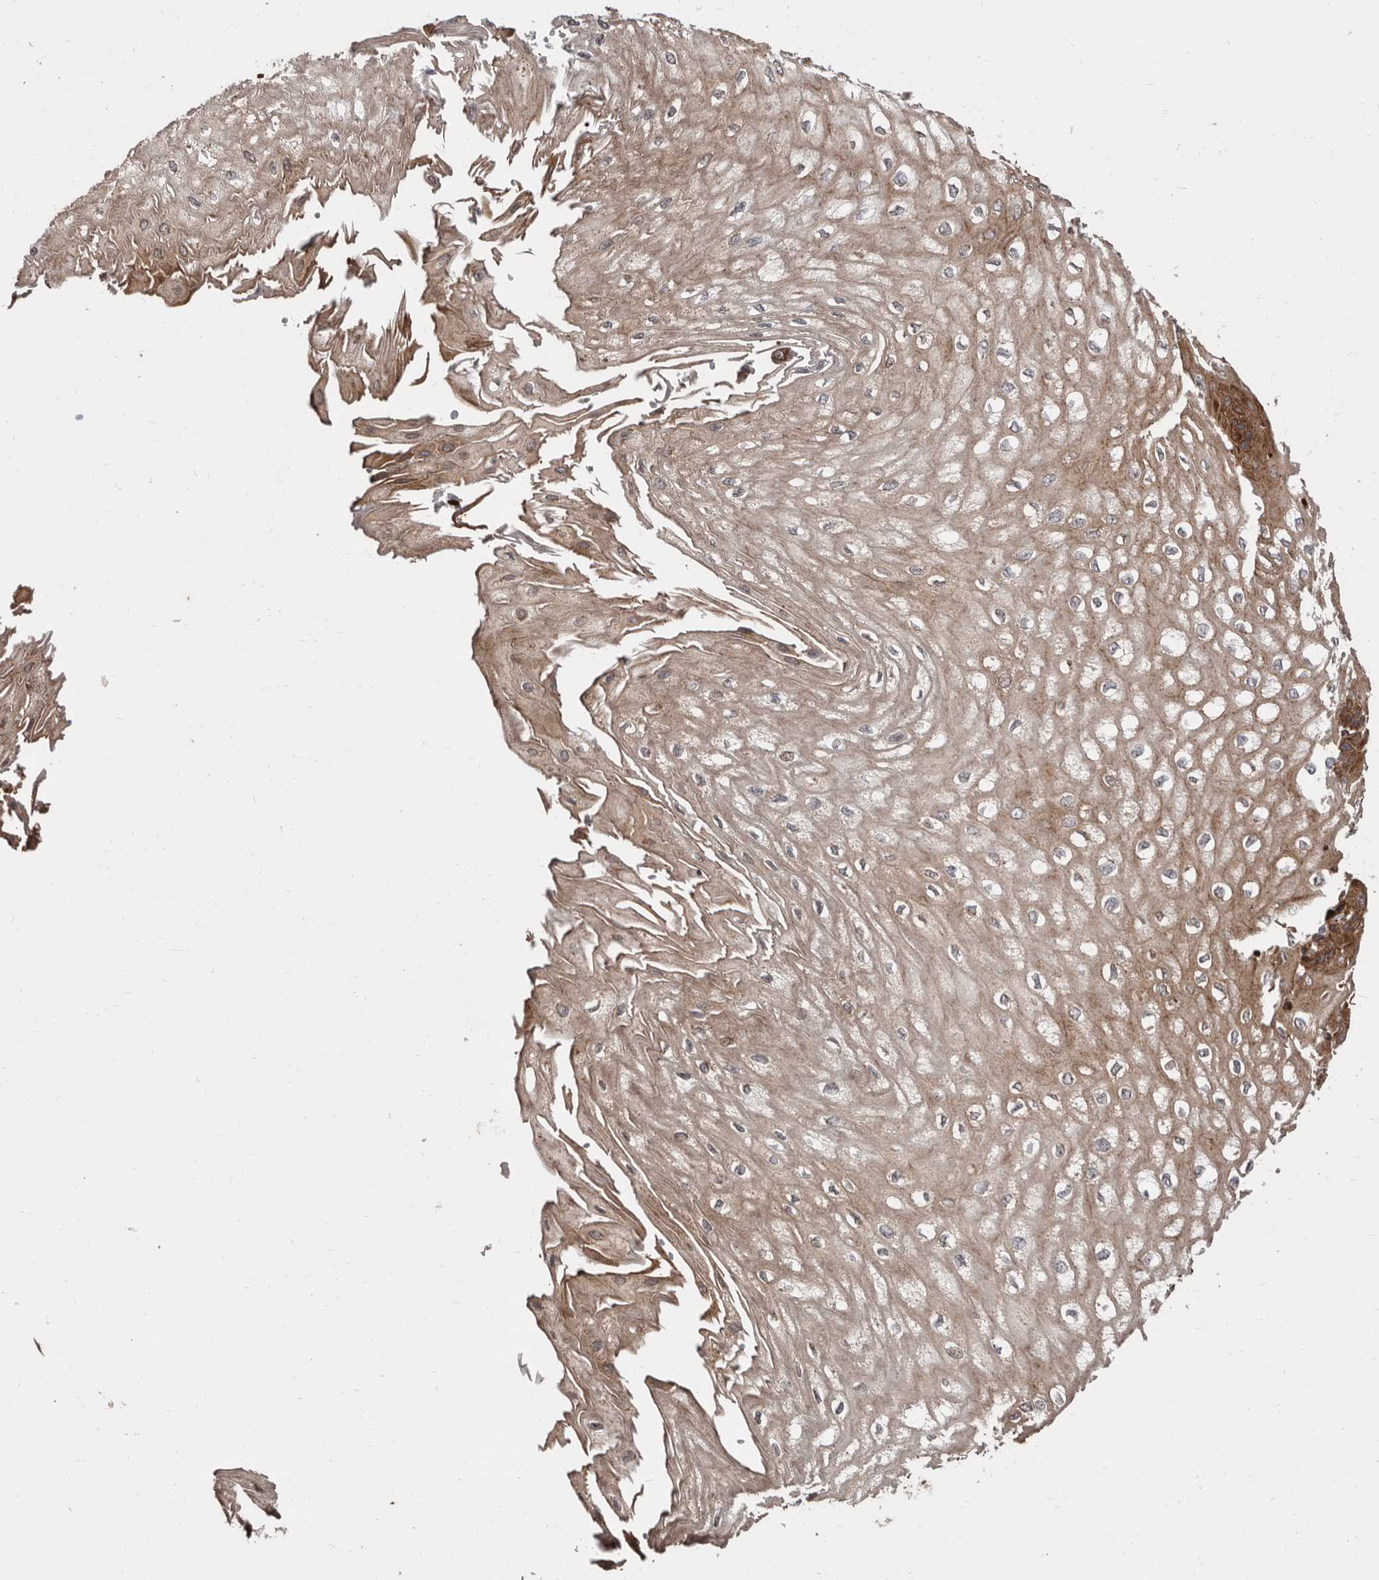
{"staining": {"intensity": "moderate", "quantity": ">75%", "location": "cytoplasmic/membranous"}, "tissue": "esophagus", "cell_type": "Squamous epithelial cells", "image_type": "normal", "snomed": [{"axis": "morphology", "description": "Normal tissue, NOS"}, {"axis": "topography", "description": "Esophagus"}], "caption": "A high-resolution micrograph shows immunohistochemistry staining of normal esophagus, which shows moderate cytoplasmic/membranous staining in about >75% of squamous epithelial cells.", "gene": "FLAD1", "patient": {"sex": "male", "age": 60}}